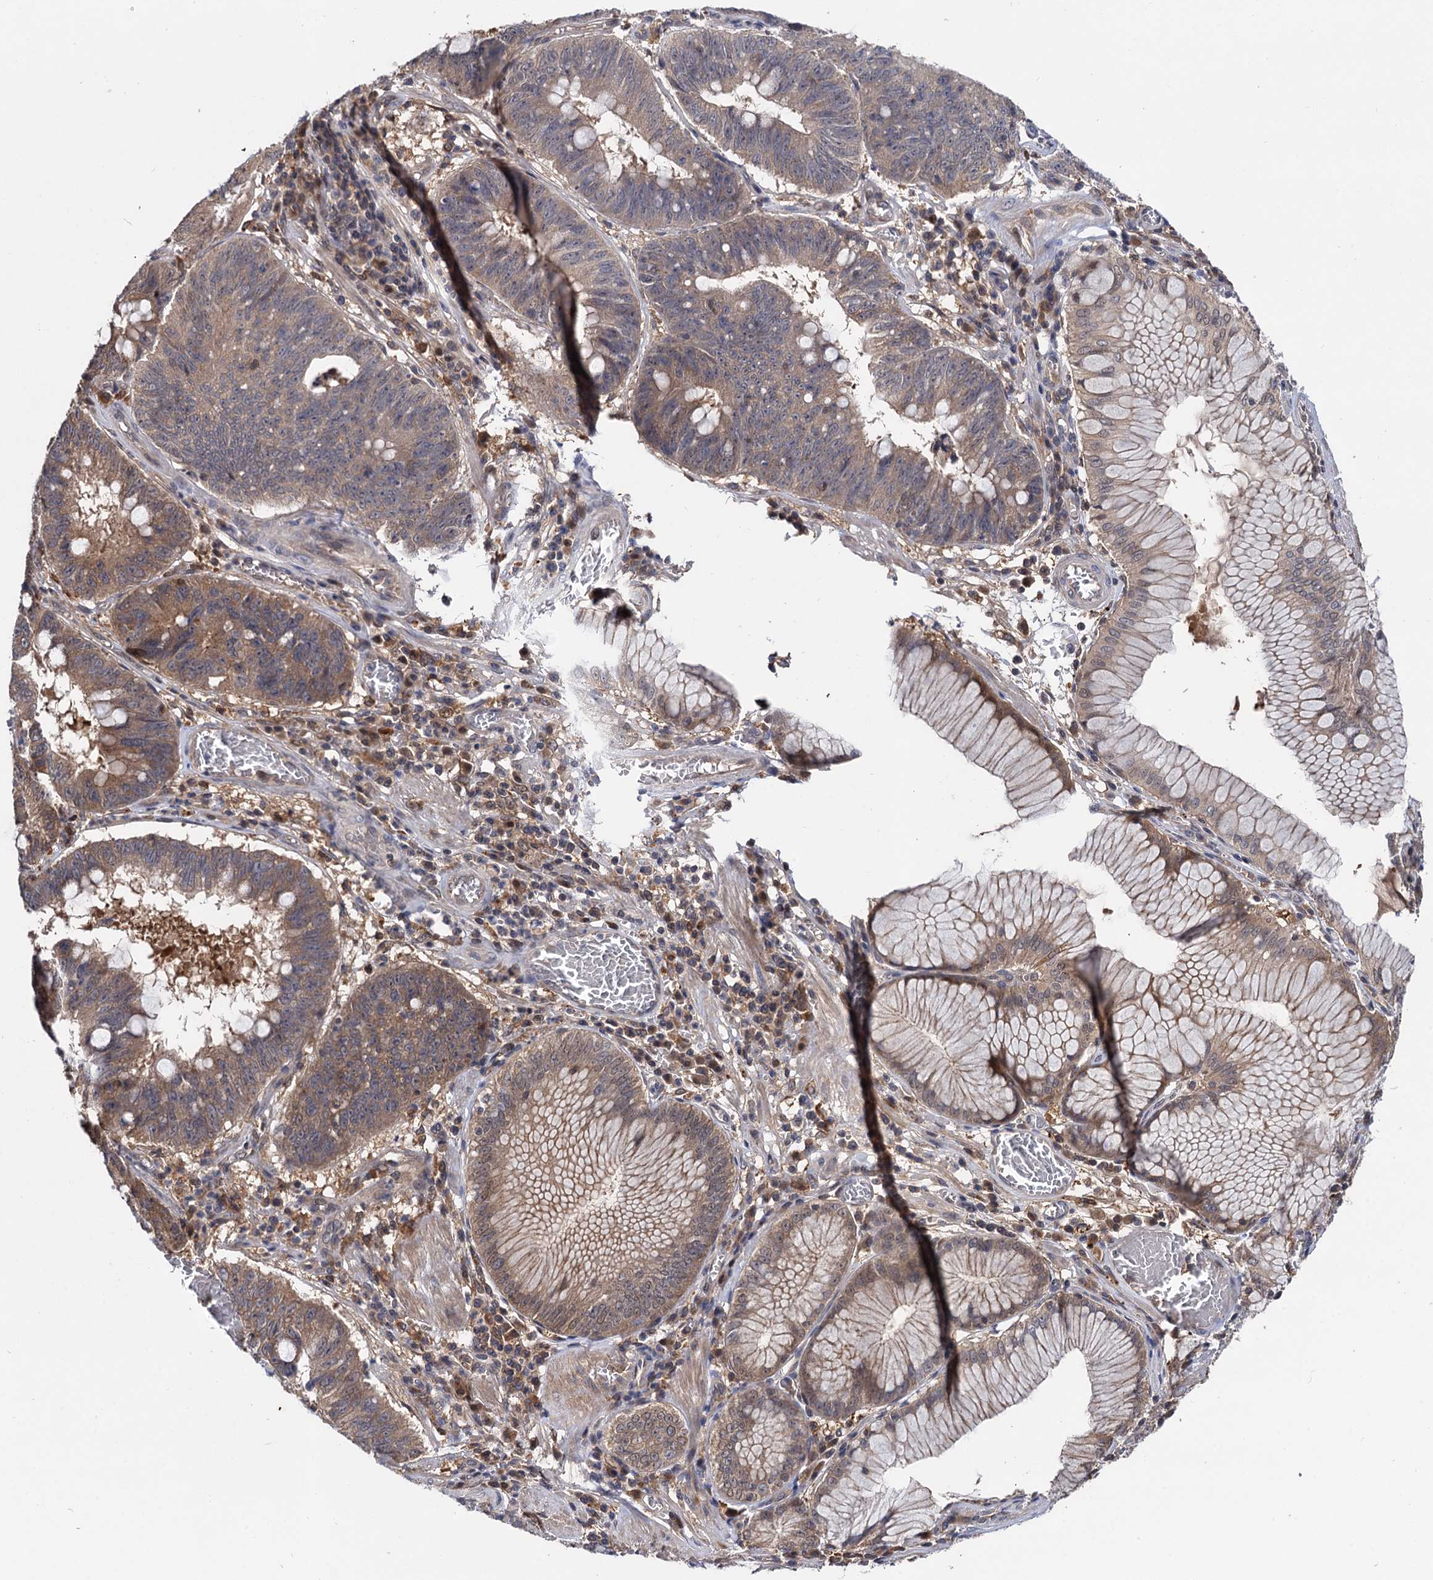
{"staining": {"intensity": "moderate", "quantity": "<25%", "location": "cytoplasmic/membranous,nuclear"}, "tissue": "stomach cancer", "cell_type": "Tumor cells", "image_type": "cancer", "snomed": [{"axis": "morphology", "description": "Adenocarcinoma, NOS"}, {"axis": "topography", "description": "Stomach"}], "caption": "High-magnification brightfield microscopy of adenocarcinoma (stomach) stained with DAB (3,3'-diaminobenzidine) (brown) and counterstained with hematoxylin (blue). tumor cells exhibit moderate cytoplasmic/membranous and nuclear expression is appreciated in approximately<25% of cells.", "gene": "SELENOP", "patient": {"sex": "male", "age": 59}}